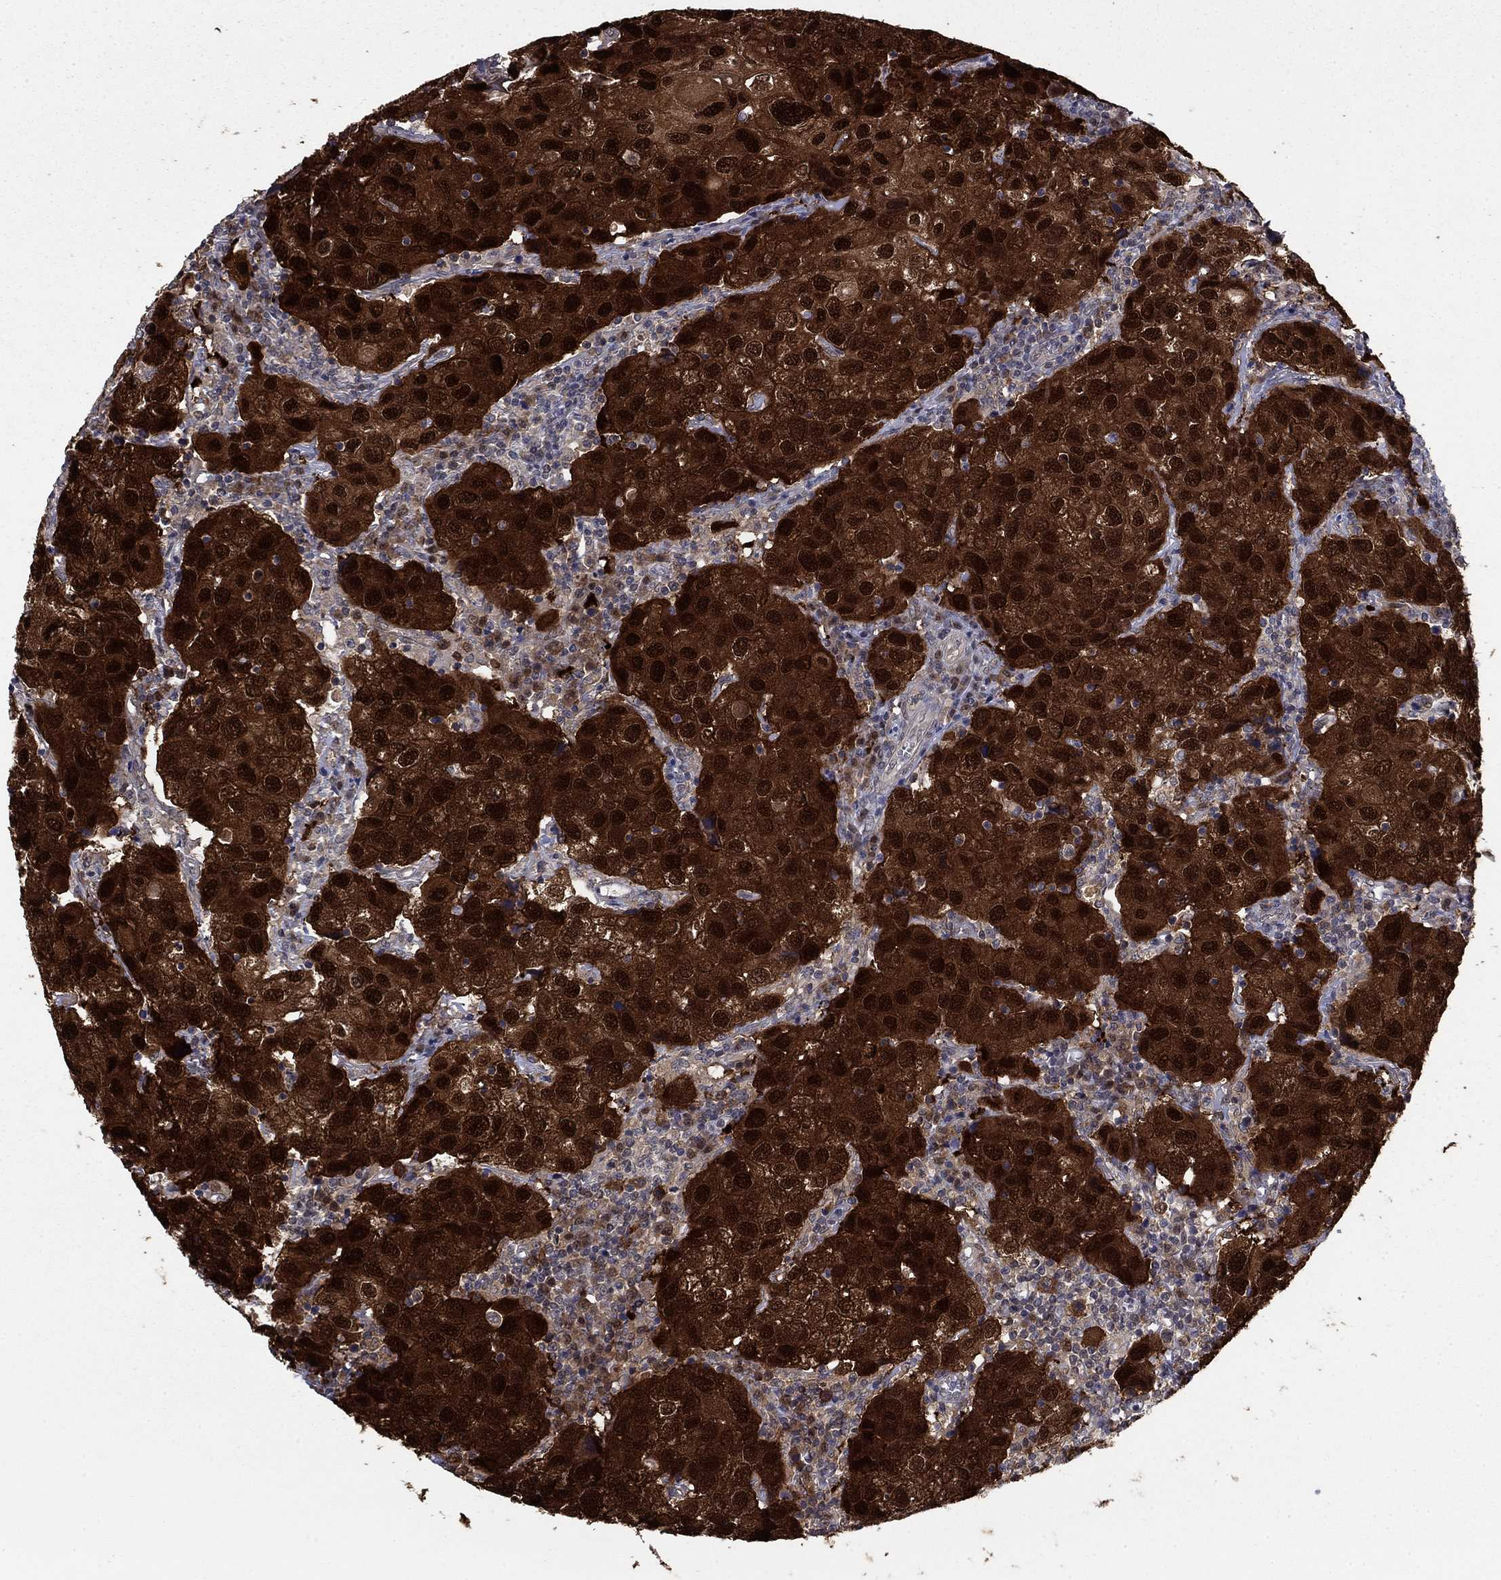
{"staining": {"intensity": "strong", "quantity": ">75%", "location": "cytoplasmic/membranous,nuclear"}, "tissue": "urothelial cancer", "cell_type": "Tumor cells", "image_type": "cancer", "snomed": [{"axis": "morphology", "description": "Urothelial carcinoma, High grade"}, {"axis": "topography", "description": "Urinary bladder"}], "caption": "Urothelial cancer tissue reveals strong cytoplasmic/membranous and nuclear positivity in about >75% of tumor cells, visualized by immunohistochemistry. (DAB IHC with brightfield microscopy, high magnification).", "gene": "FKBP4", "patient": {"sex": "male", "age": 79}}